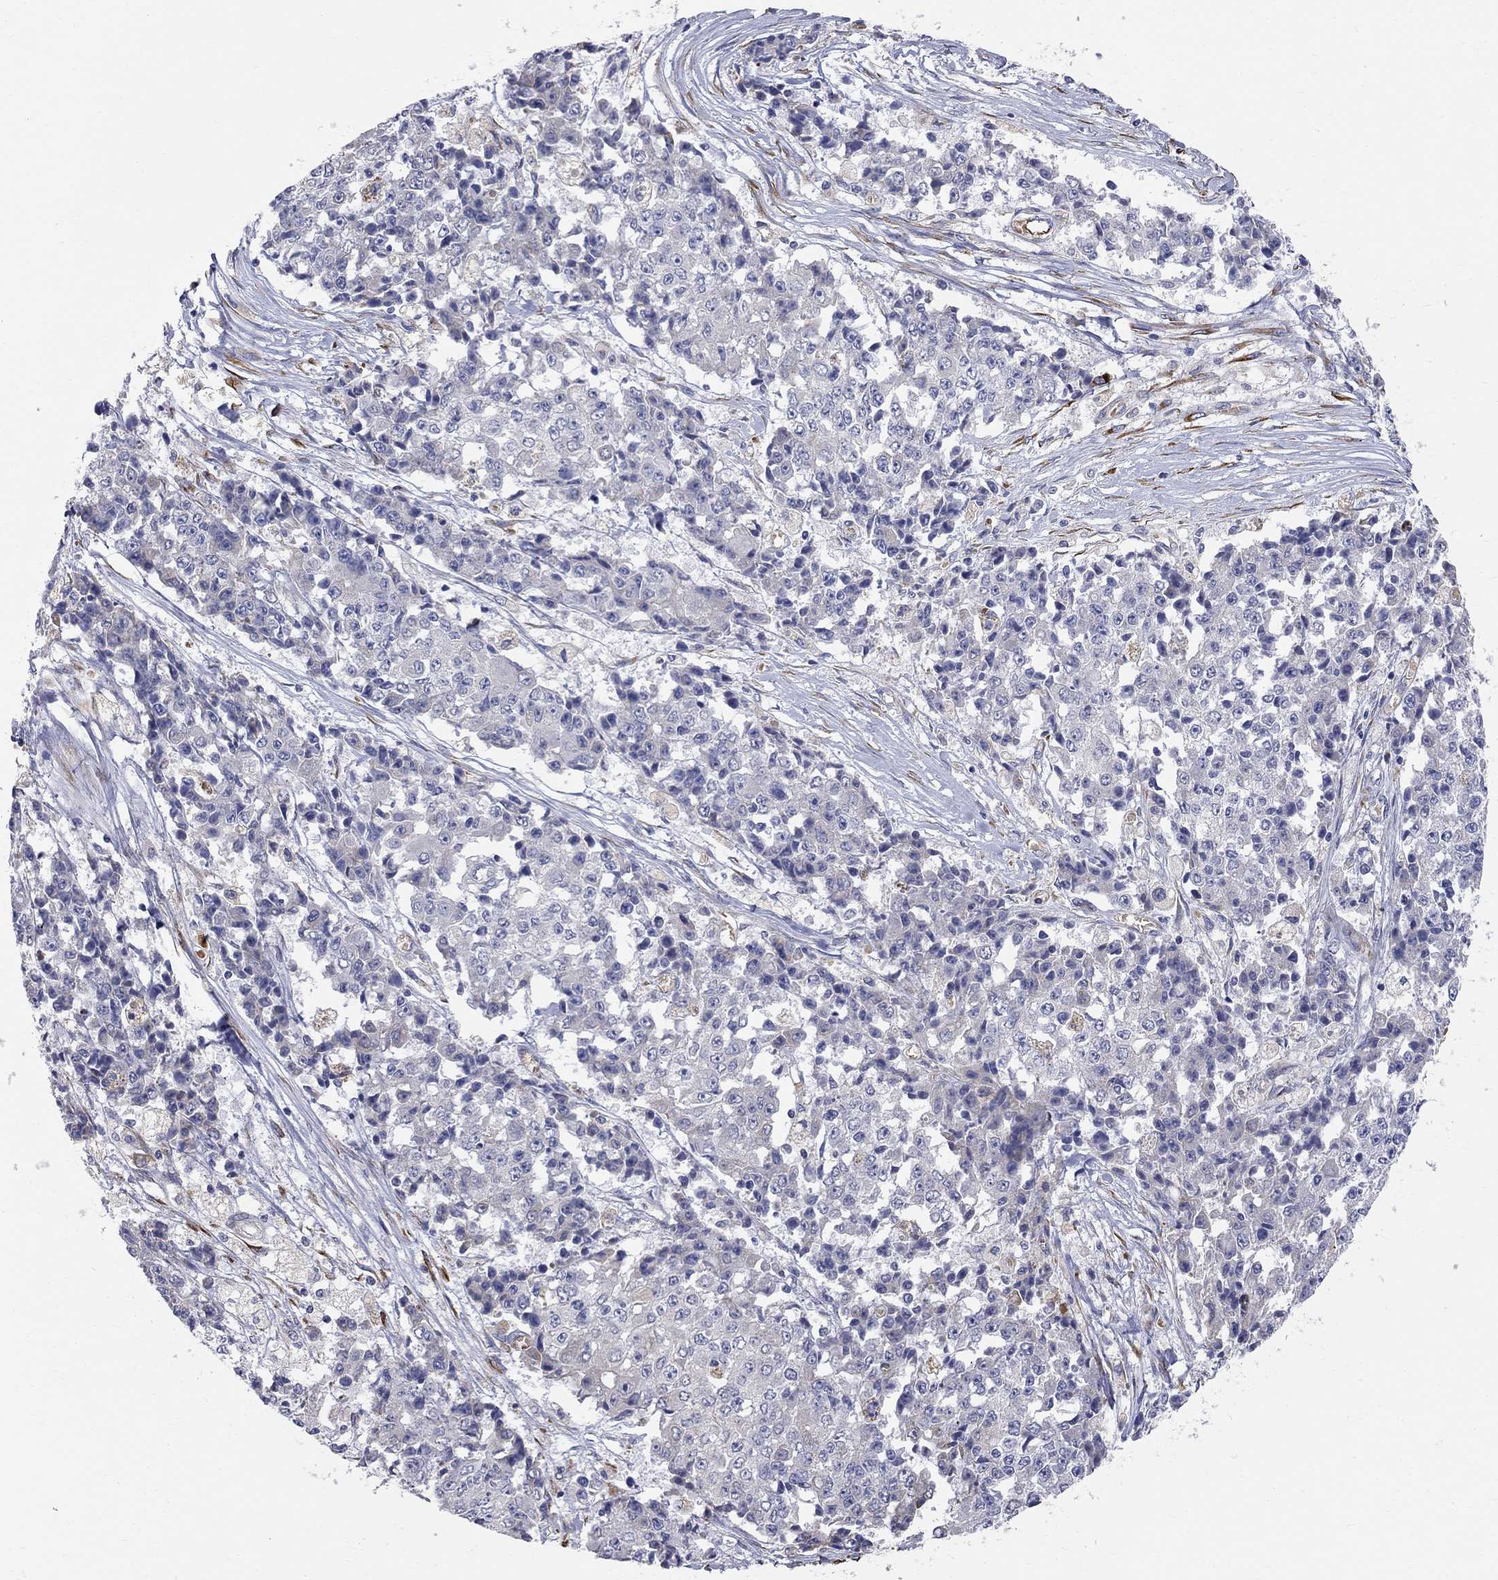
{"staining": {"intensity": "negative", "quantity": "none", "location": "none"}, "tissue": "ovarian cancer", "cell_type": "Tumor cells", "image_type": "cancer", "snomed": [{"axis": "morphology", "description": "Carcinoma, endometroid"}, {"axis": "topography", "description": "Ovary"}], "caption": "This is an immunohistochemistry photomicrograph of human ovarian endometroid carcinoma. There is no staining in tumor cells.", "gene": "CASTOR1", "patient": {"sex": "female", "age": 42}}